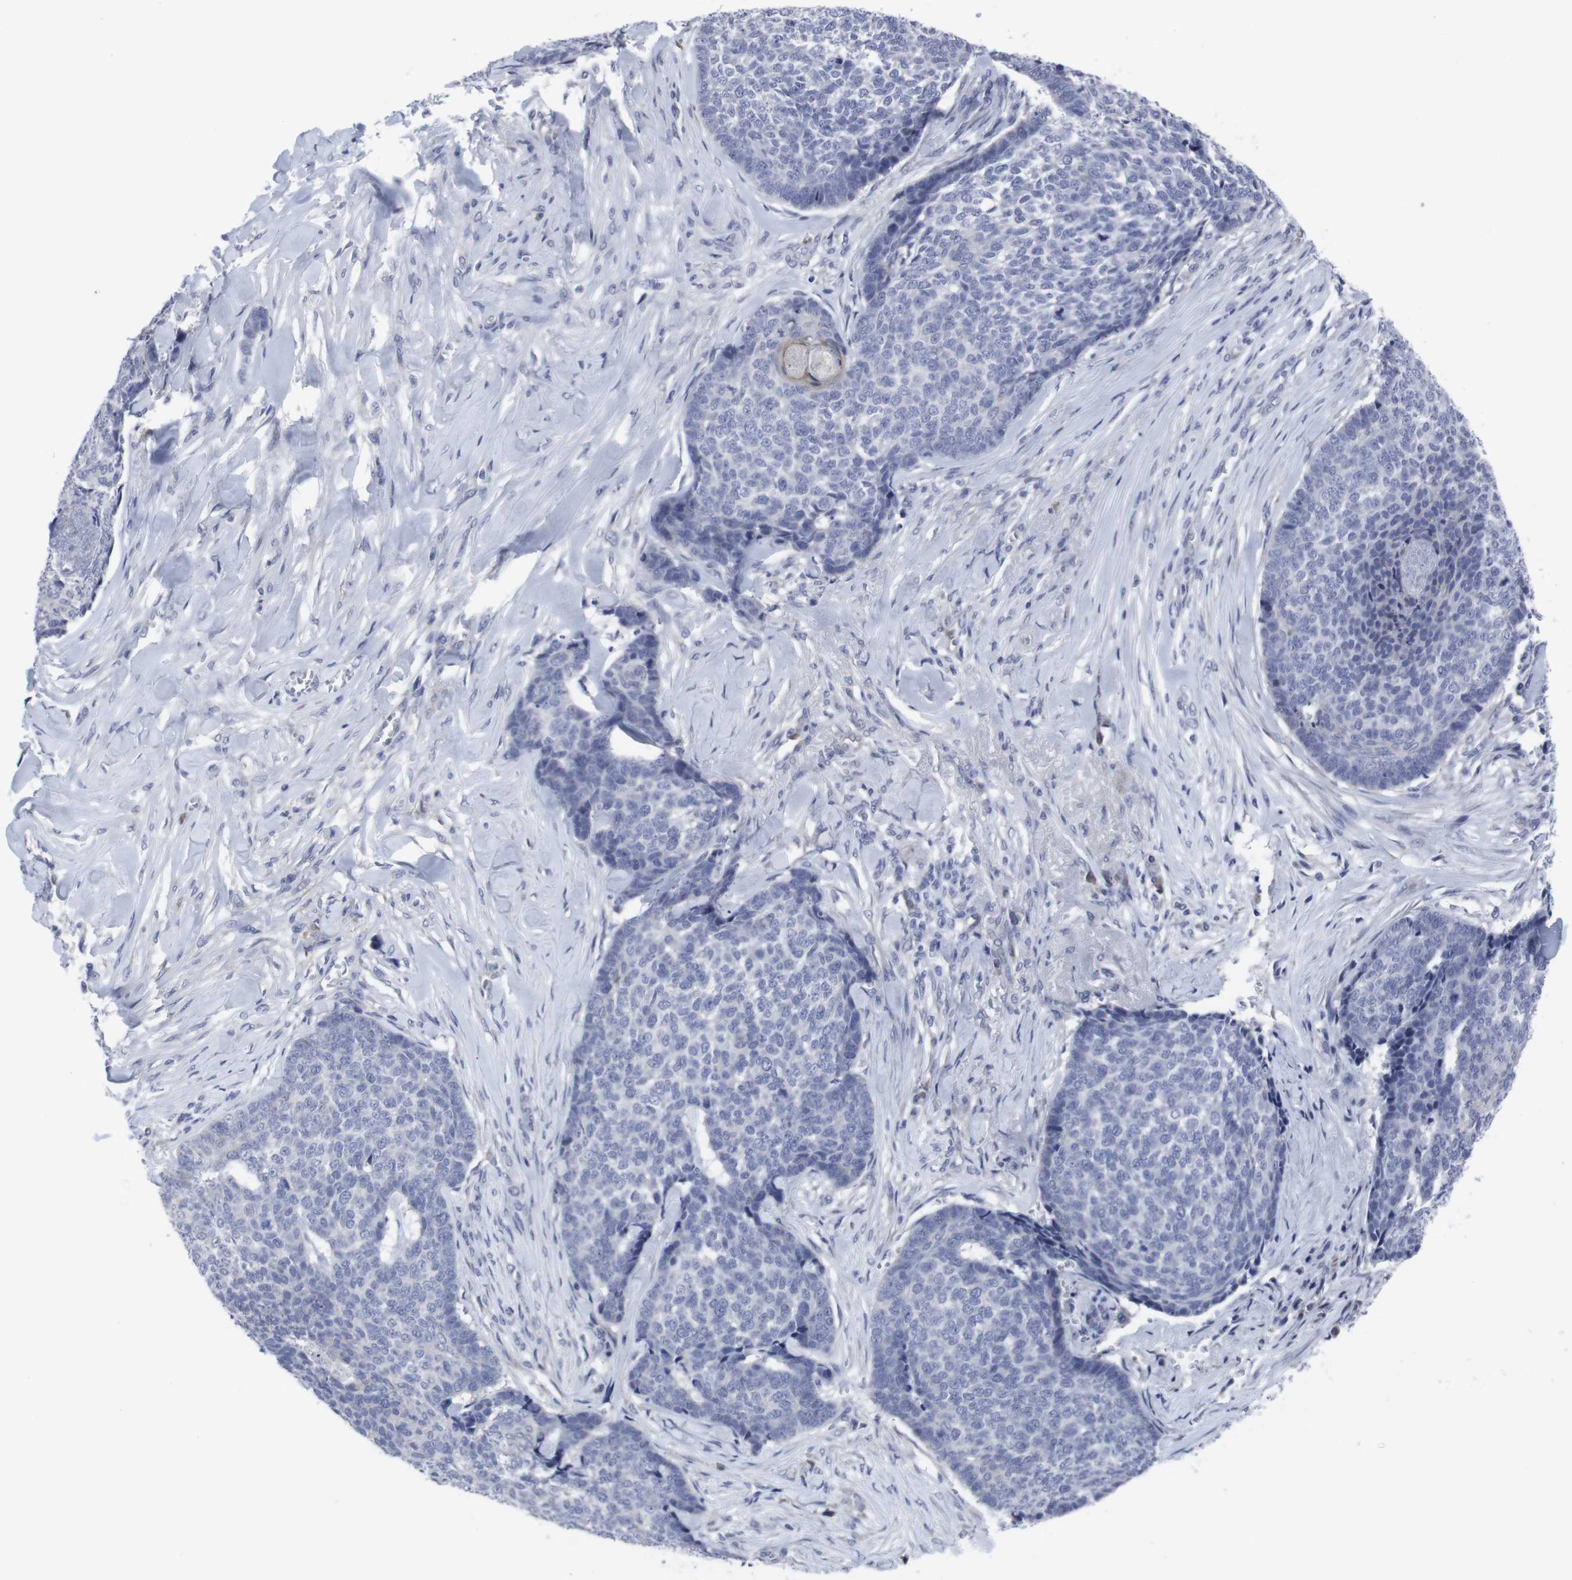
{"staining": {"intensity": "negative", "quantity": "none", "location": "none"}, "tissue": "skin cancer", "cell_type": "Tumor cells", "image_type": "cancer", "snomed": [{"axis": "morphology", "description": "Basal cell carcinoma"}, {"axis": "topography", "description": "Skin"}], "caption": "Immunohistochemistry of skin basal cell carcinoma exhibits no positivity in tumor cells.", "gene": "SNCG", "patient": {"sex": "male", "age": 84}}